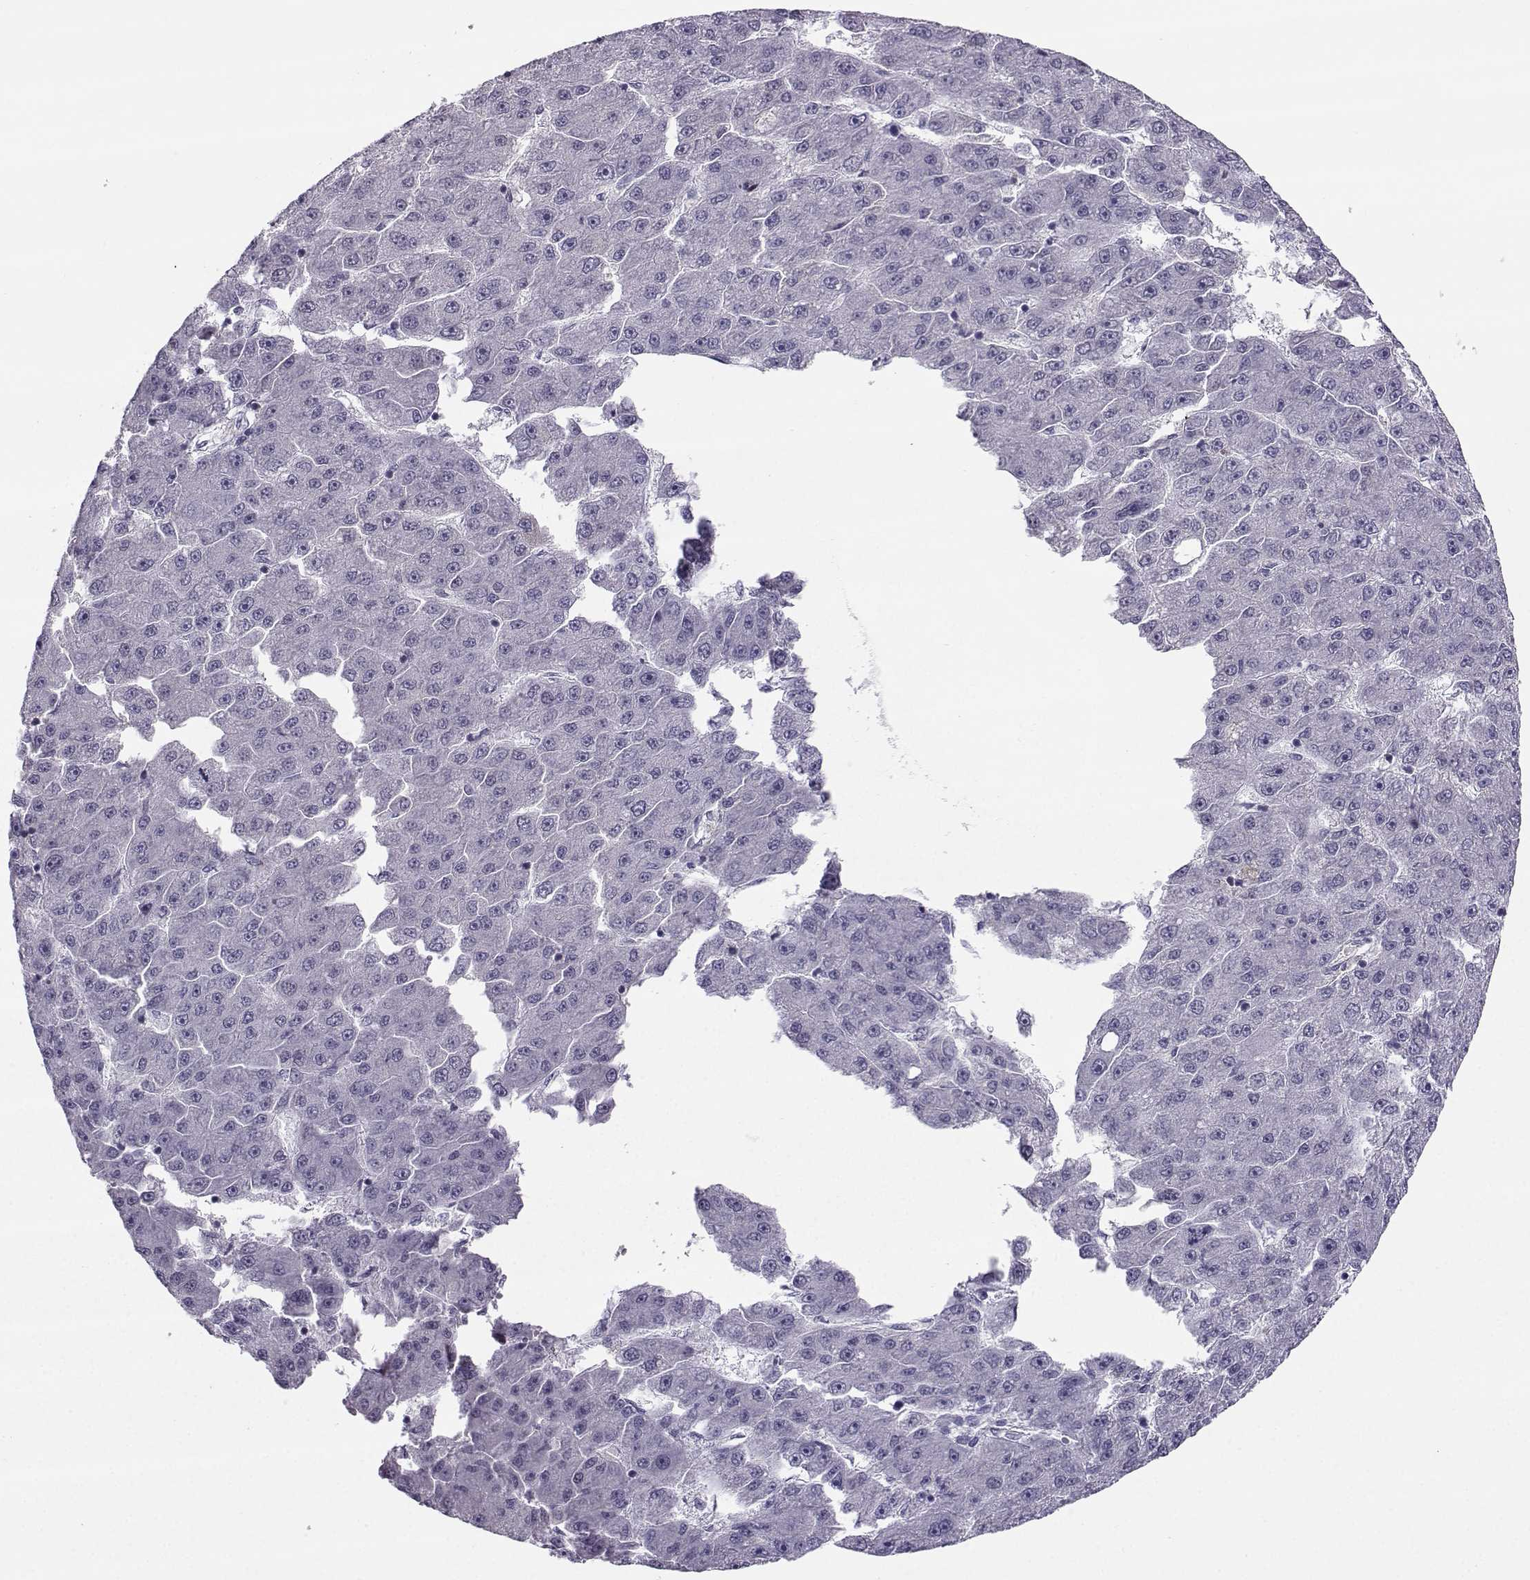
{"staining": {"intensity": "negative", "quantity": "none", "location": "none"}, "tissue": "liver cancer", "cell_type": "Tumor cells", "image_type": "cancer", "snomed": [{"axis": "morphology", "description": "Carcinoma, Hepatocellular, NOS"}, {"axis": "topography", "description": "Liver"}], "caption": "The immunohistochemistry histopathology image has no significant expression in tumor cells of liver hepatocellular carcinoma tissue. (DAB (3,3'-diaminobenzidine) immunohistochemistry with hematoxylin counter stain).", "gene": "LHX1", "patient": {"sex": "male", "age": 67}}